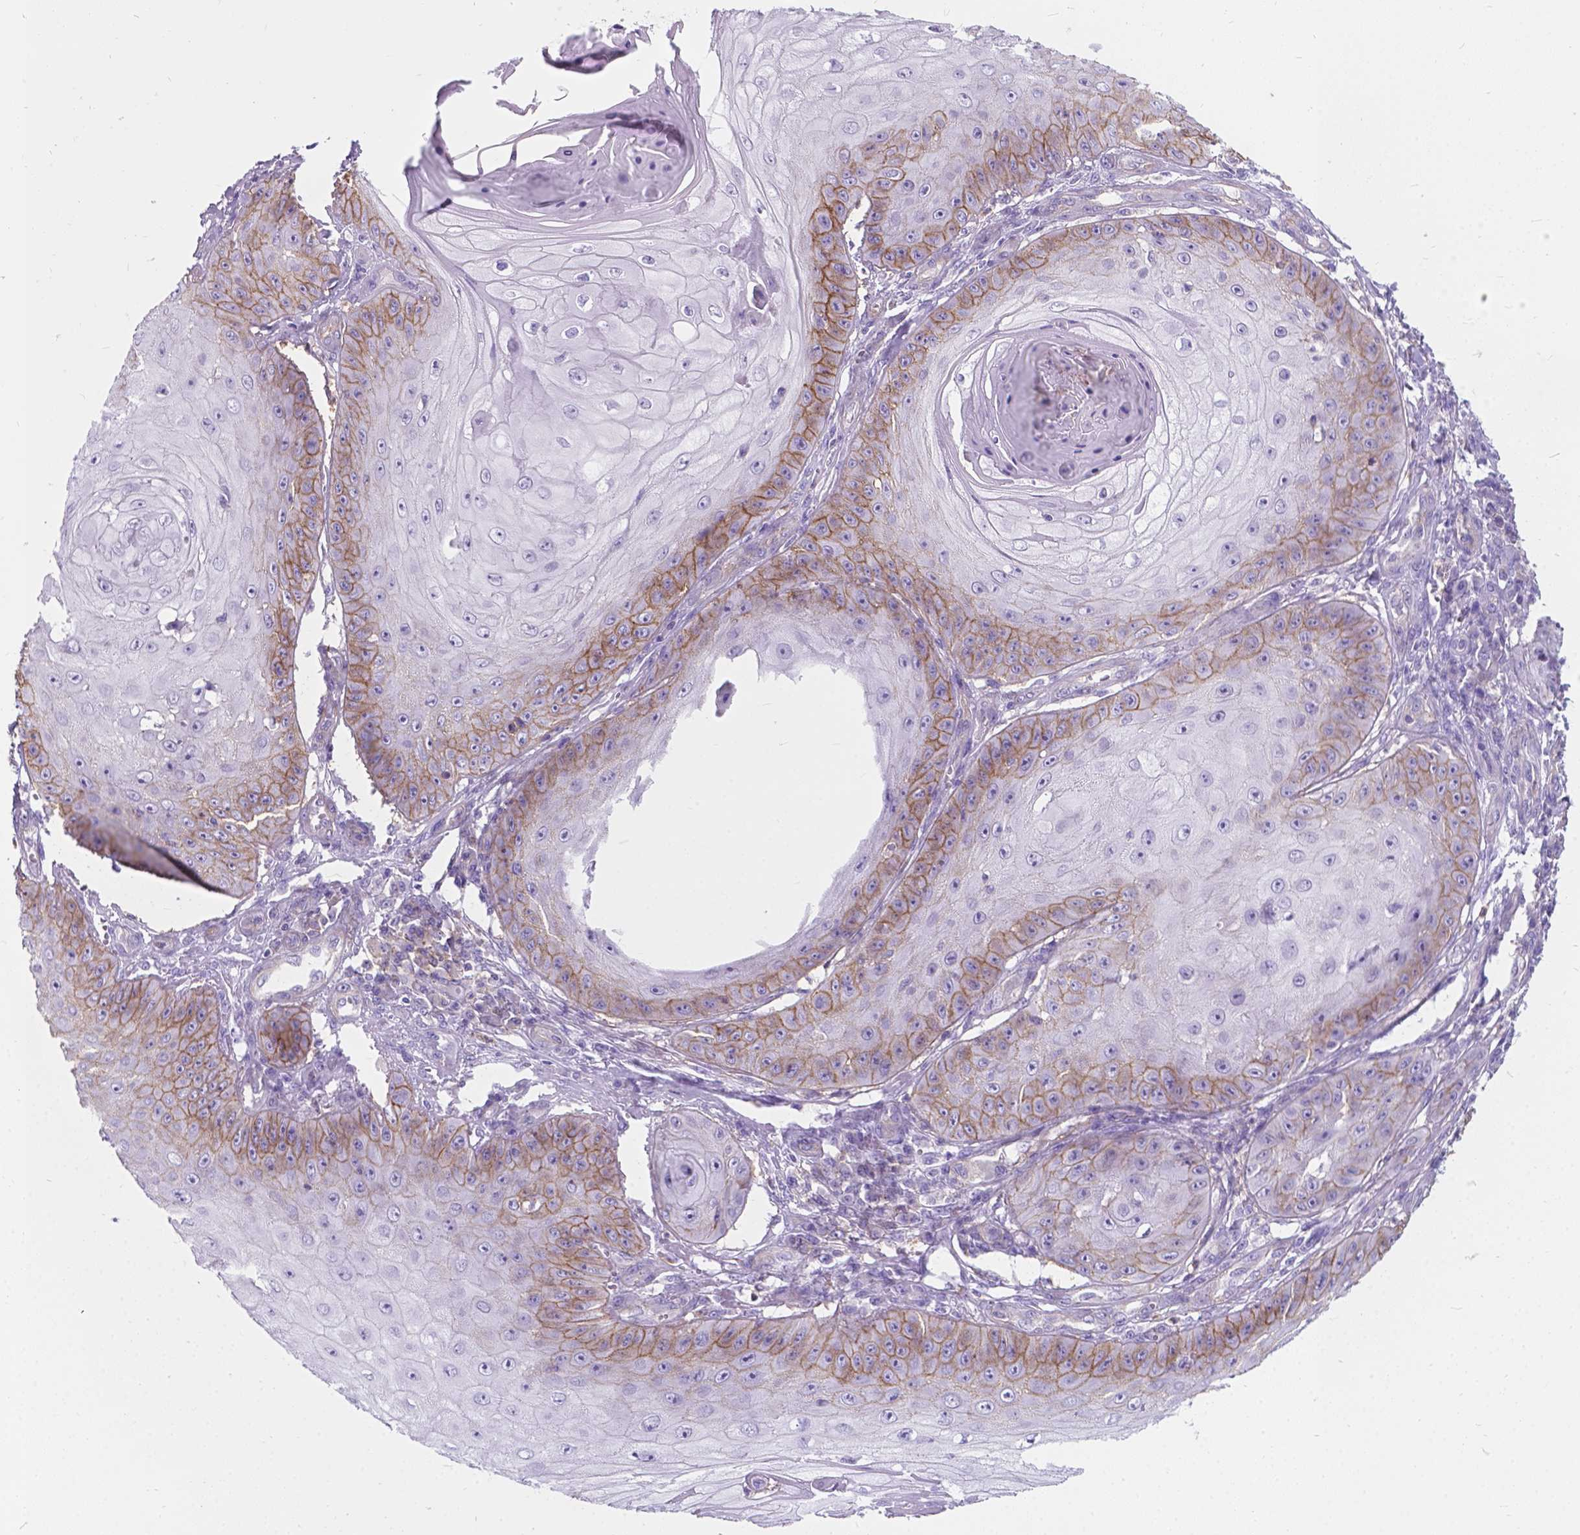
{"staining": {"intensity": "moderate", "quantity": "<25%", "location": "cytoplasmic/membranous"}, "tissue": "skin cancer", "cell_type": "Tumor cells", "image_type": "cancer", "snomed": [{"axis": "morphology", "description": "Squamous cell carcinoma, NOS"}, {"axis": "topography", "description": "Skin"}], "caption": "Immunohistochemistry (IHC) staining of squamous cell carcinoma (skin), which displays low levels of moderate cytoplasmic/membranous expression in approximately <25% of tumor cells indicating moderate cytoplasmic/membranous protein staining. The staining was performed using DAB (brown) for protein detection and nuclei were counterstained in hematoxylin (blue).", "gene": "KIAA0040", "patient": {"sex": "male", "age": 70}}